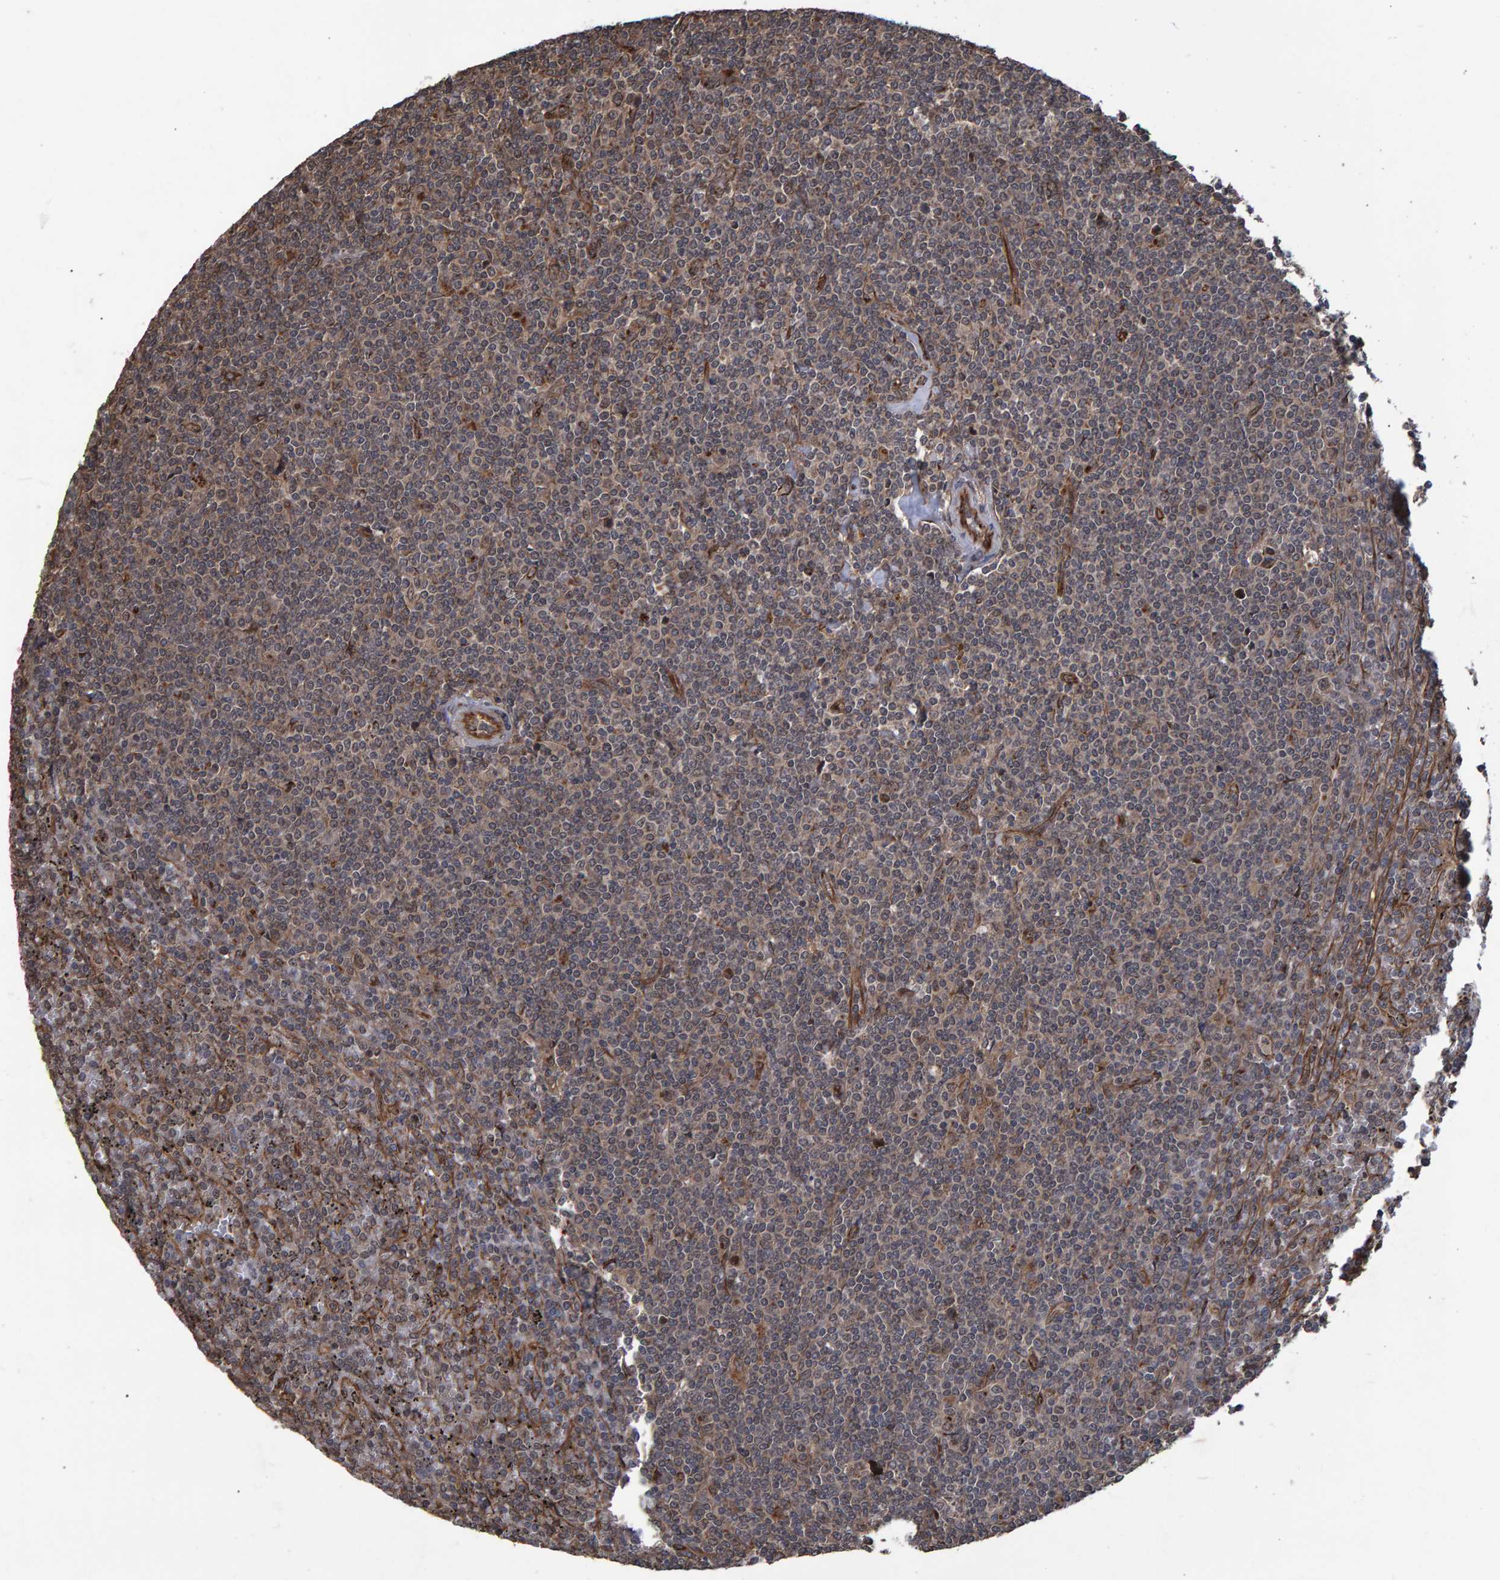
{"staining": {"intensity": "weak", "quantity": "25%-75%", "location": "cytoplasmic/membranous,nuclear"}, "tissue": "lymphoma", "cell_type": "Tumor cells", "image_type": "cancer", "snomed": [{"axis": "morphology", "description": "Malignant lymphoma, non-Hodgkin's type, Low grade"}, {"axis": "topography", "description": "Spleen"}], "caption": "Immunohistochemical staining of human lymphoma shows weak cytoplasmic/membranous and nuclear protein staining in about 25%-75% of tumor cells. The staining was performed using DAB (3,3'-diaminobenzidine) to visualize the protein expression in brown, while the nuclei were stained in blue with hematoxylin (Magnification: 20x).", "gene": "TRIM68", "patient": {"sex": "female", "age": 19}}